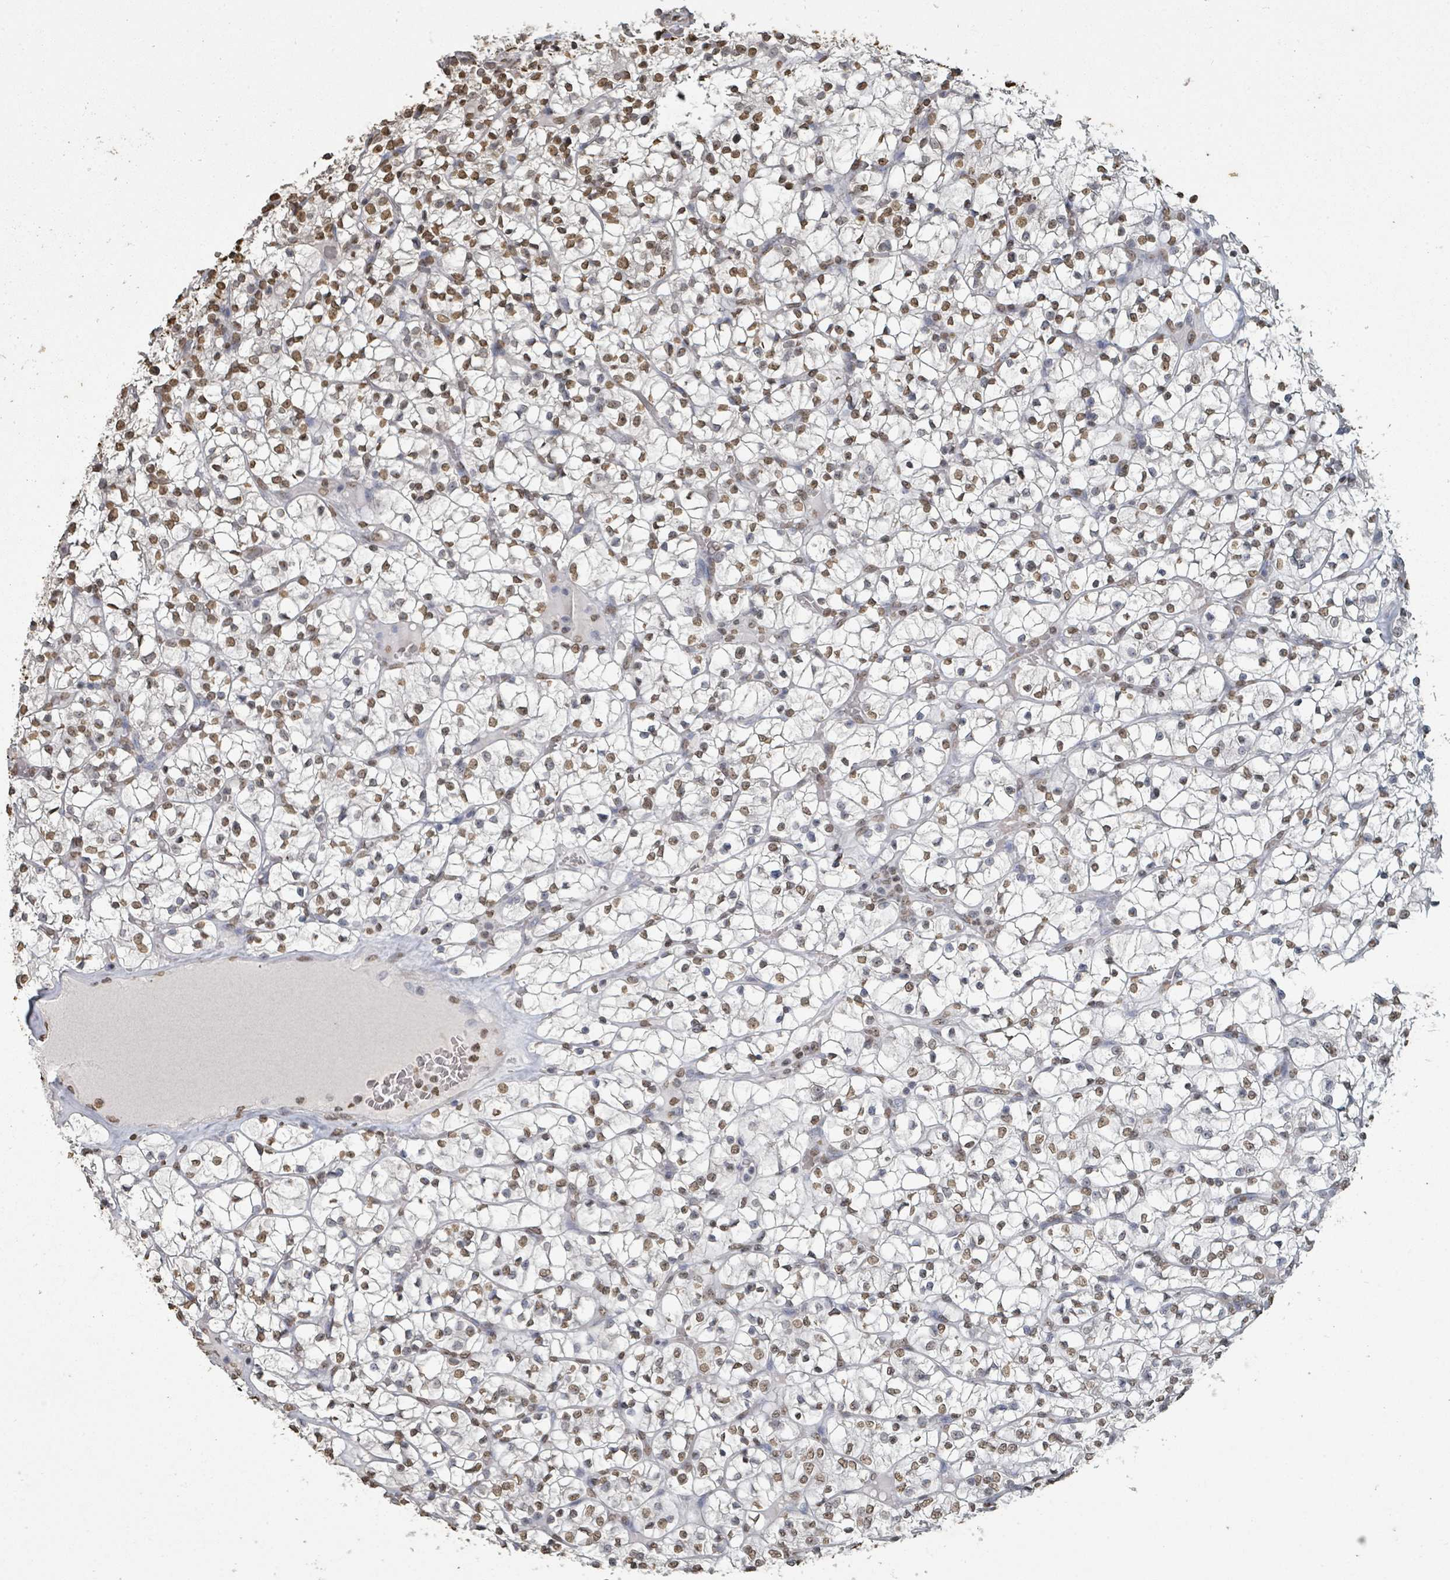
{"staining": {"intensity": "moderate", "quantity": ">75%", "location": "nuclear"}, "tissue": "renal cancer", "cell_type": "Tumor cells", "image_type": "cancer", "snomed": [{"axis": "morphology", "description": "Adenocarcinoma, NOS"}, {"axis": "topography", "description": "Kidney"}], "caption": "A medium amount of moderate nuclear positivity is identified in about >75% of tumor cells in renal cancer tissue.", "gene": "MRPS12", "patient": {"sex": "female", "age": 64}}